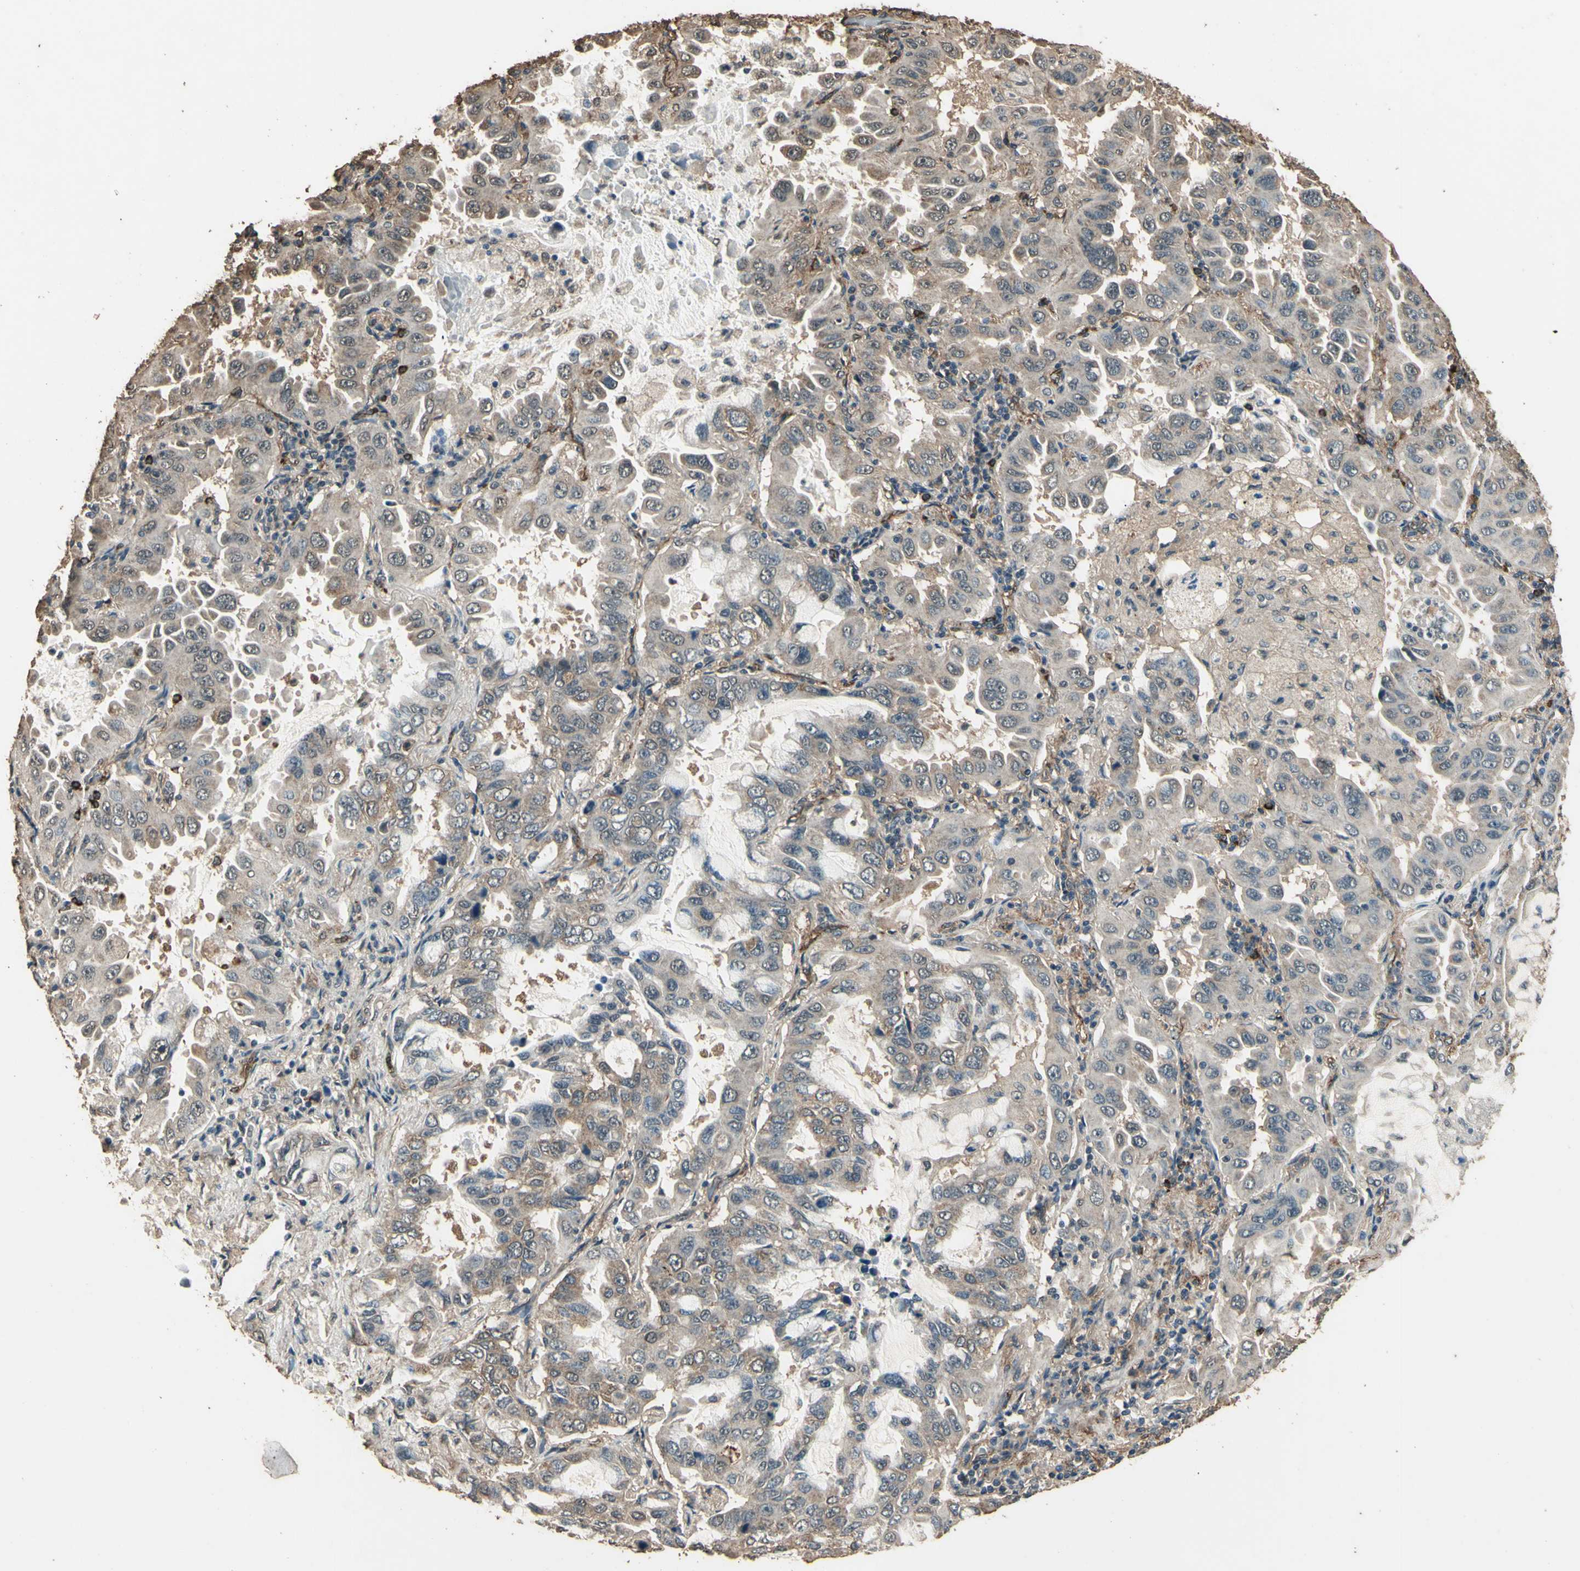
{"staining": {"intensity": "moderate", "quantity": ">75%", "location": "cytoplasmic/membranous"}, "tissue": "lung cancer", "cell_type": "Tumor cells", "image_type": "cancer", "snomed": [{"axis": "morphology", "description": "Adenocarcinoma, NOS"}, {"axis": "topography", "description": "Lung"}], "caption": "Brown immunohistochemical staining in human lung cancer shows moderate cytoplasmic/membranous staining in approximately >75% of tumor cells.", "gene": "TSPO", "patient": {"sex": "male", "age": 64}}